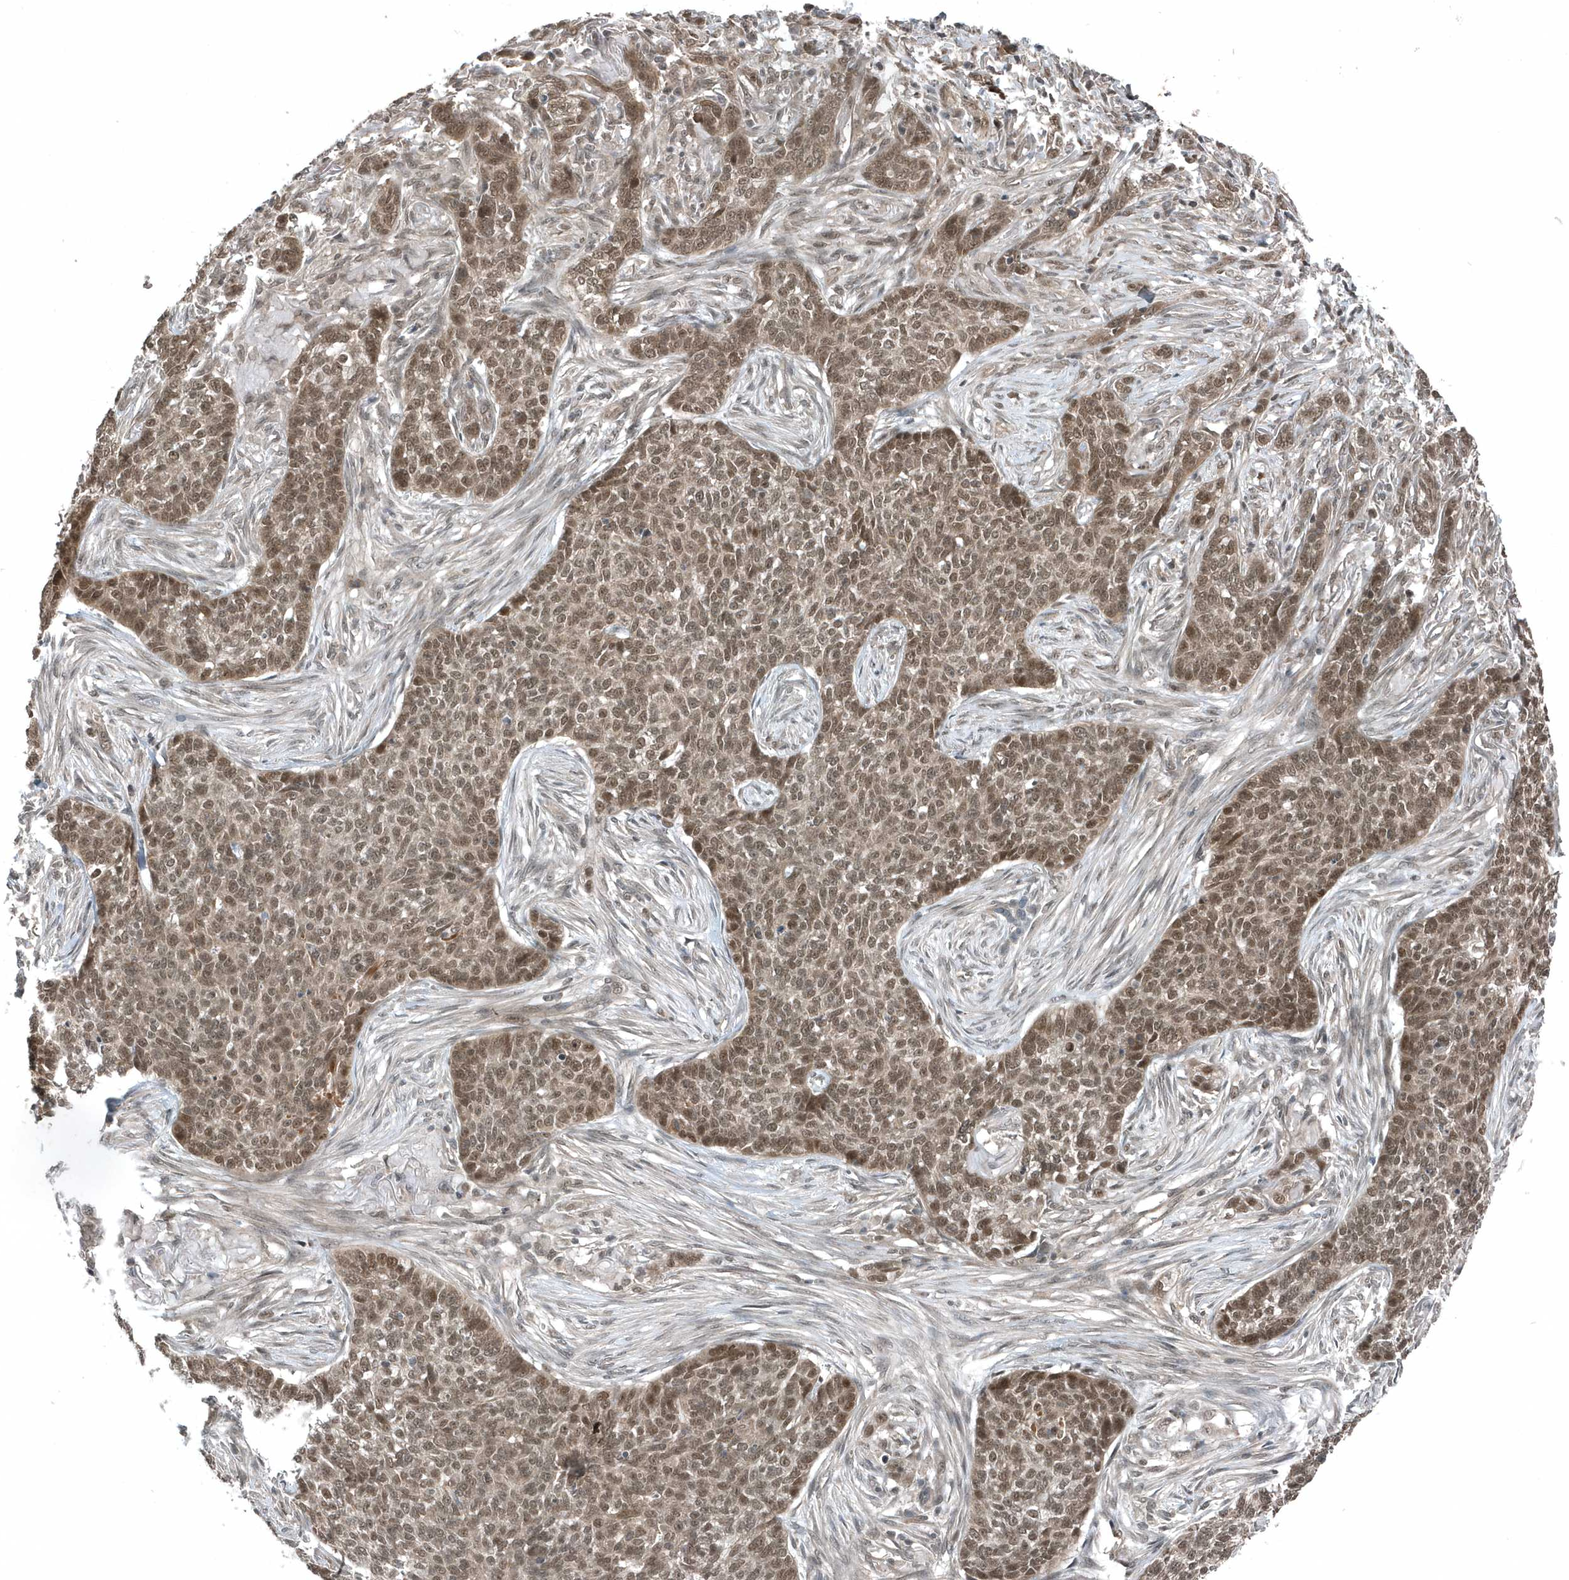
{"staining": {"intensity": "moderate", "quantity": ">75%", "location": "nuclear"}, "tissue": "skin cancer", "cell_type": "Tumor cells", "image_type": "cancer", "snomed": [{"axis": "morphology", "description": "Basal cell carcinoma"}, {"axis": "topography", "description": "Skin"}], "caption": "Approximately >75% of tumor cells in human skin basal cell carcinoma reveal moderate nuclear protein staining as visualized by brown immunohistochemical staining.", "gene": "QTRT2", "patient": {"sex": "male", "age": 85}}